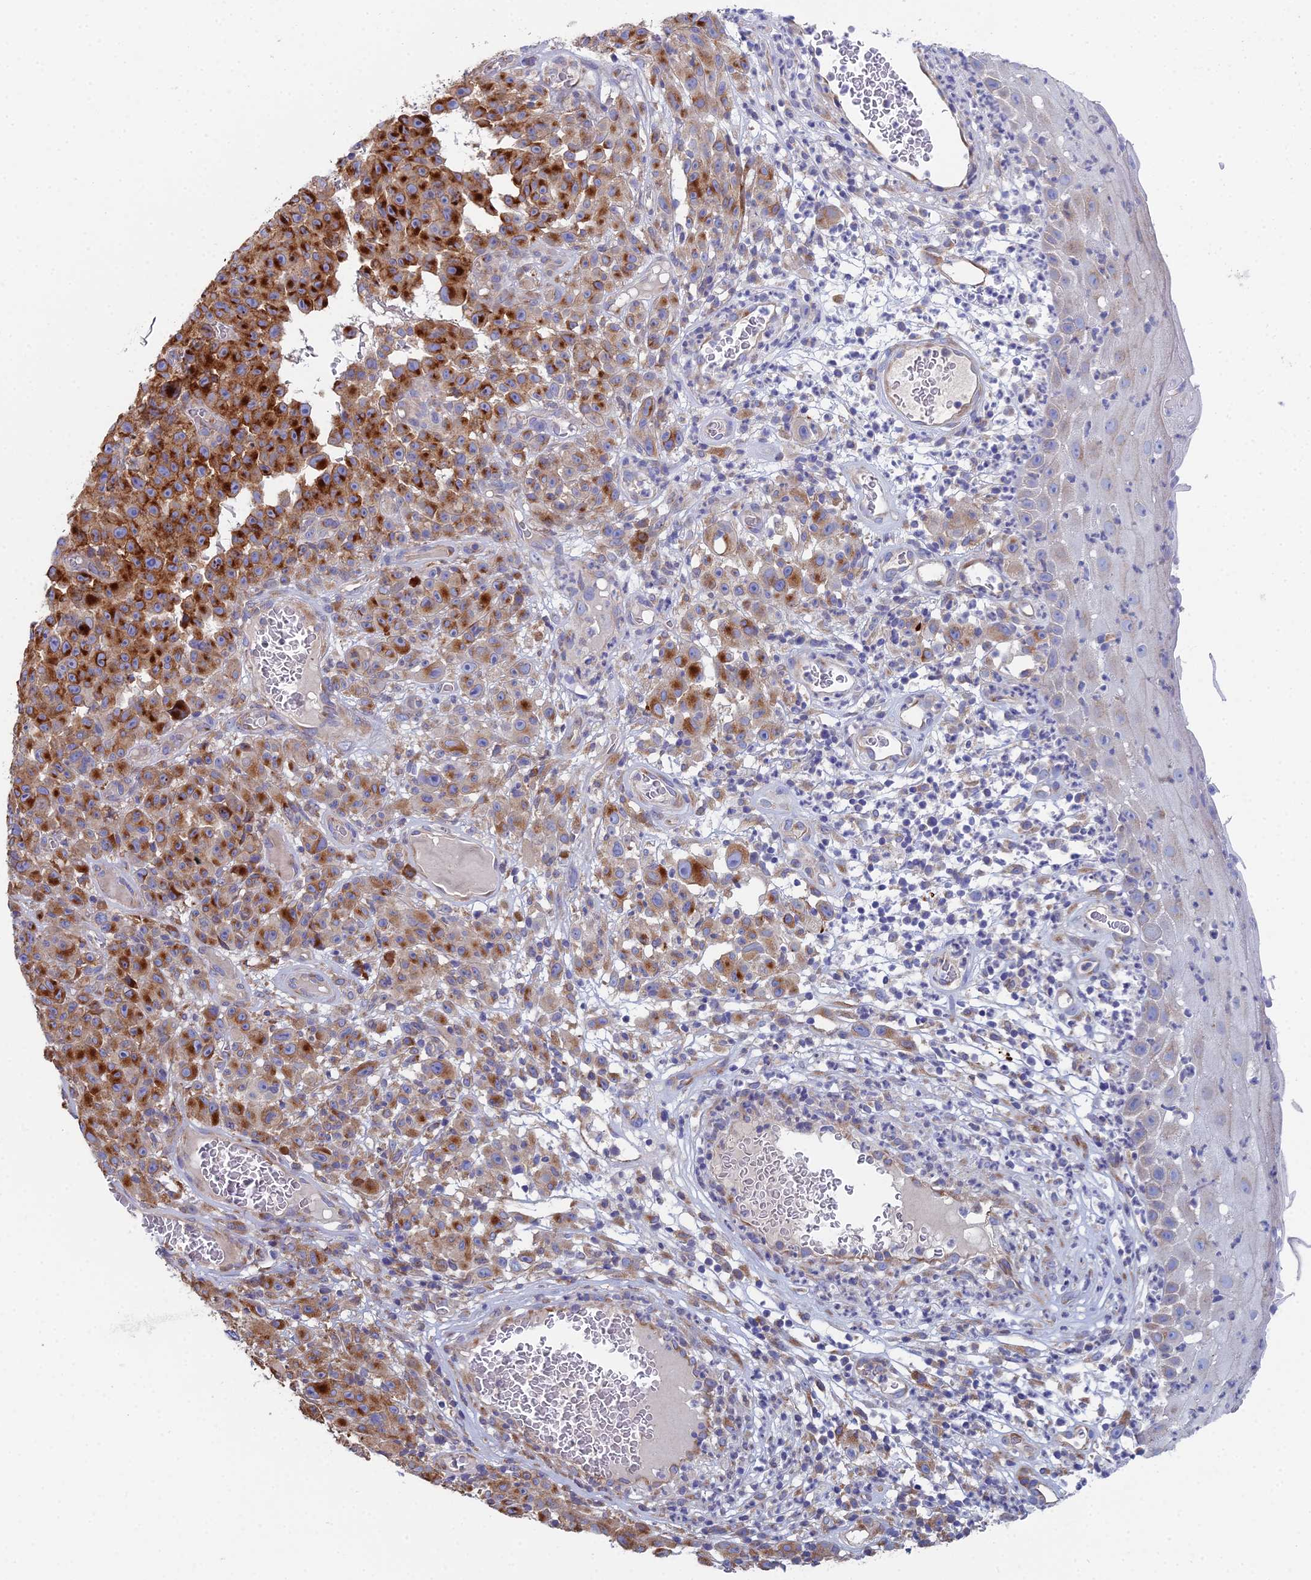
{"staining": {"intensity": "strong", "quantity": ">75%", "location": "cytoplasmic/membranous"}, "tissue": "melanoma", "cell_type": "Tumor cells", "image_type": "cancer", "snomed": [{"axis": "morphology", "description": "Malignant melanoma, NOS"}, {"axis": "topography", "description": "Skin"}], "caption": "A brown stain shows strong cytoplasmic/membranous staining of a protein in human melanoma tumor cells.", "gene": "CLCN3", "patient": {"sex": "female", "age": 82}}